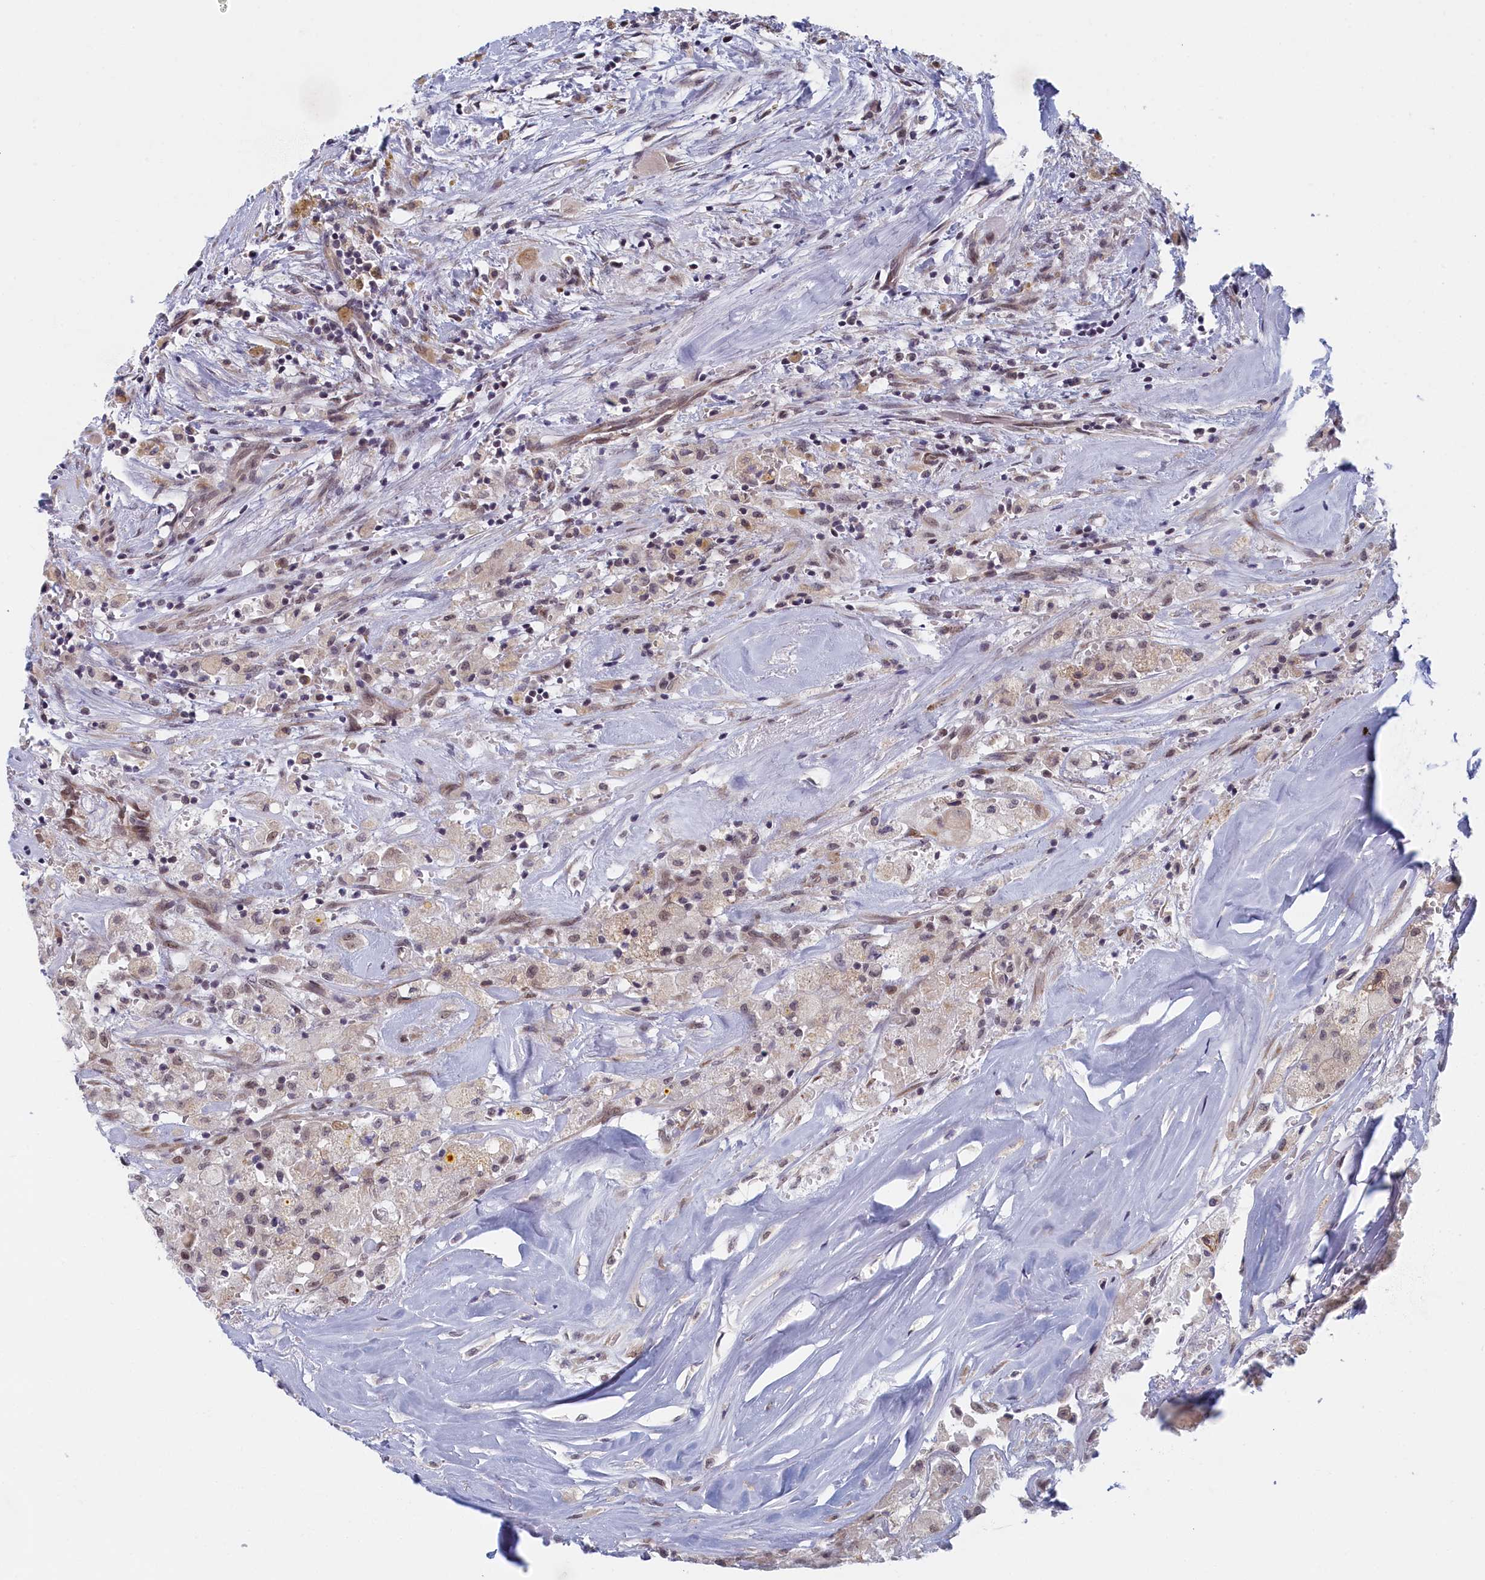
{"staining": {"intensity": "negative", "quantity": "none", "location": "none"}, "tissue": "thyroid cancer", "cell_type": "Tumor cells", "image_type": "cancer", "snomed": [{"axis": "morphology", "description": "Papillary adenocarcinoma, NOS"}, {"axis": "topography", "description": "Thyroid gland"}], "caption": "Immunohistochemical staining of papillary adenocarcinoma (thyroid) reveals no significant expression in tumor cells.", "gene": "DNAJC17", "patient": {"sex": "female", "age": 59}}